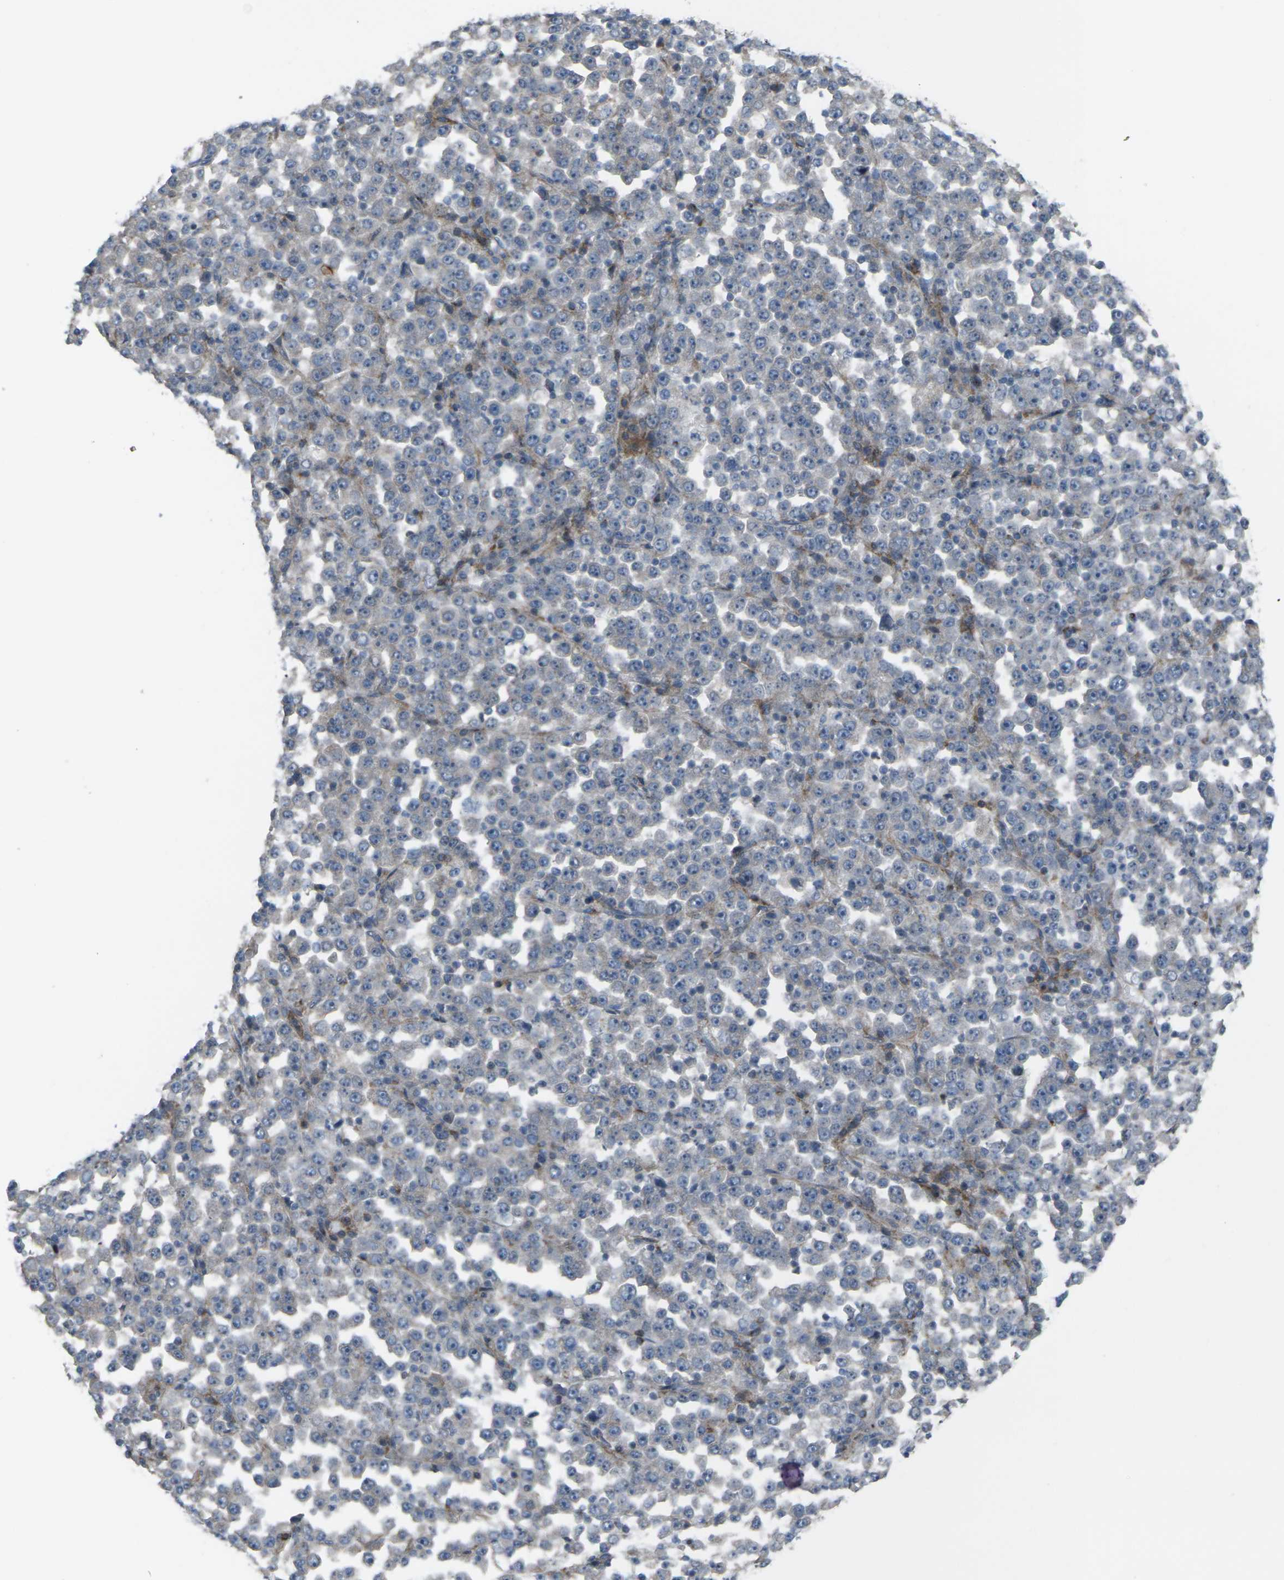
{"staining": {"intensity": "negative", "quantity": "none", "location": "none"}, "tissue": "stomach cancer", "cell_type": "Tumor cells", "image_type": "cancer", "snomed": [{"axis": "morphology", "description": "Normal tissue, NOS"}, {"axis": "morphology", "description": "Adenocarcinoma, NOS"}, {"axis": "topography", "description": "Stomach, upper"}, {"axis": "topography", "description": "Stomach"}], "caption": "There is no significant expression in tumor cells of stomach cancer (adenocarcinoma).", "gene": "CCR10", "patient": {"sex": "male", "age": 59}}